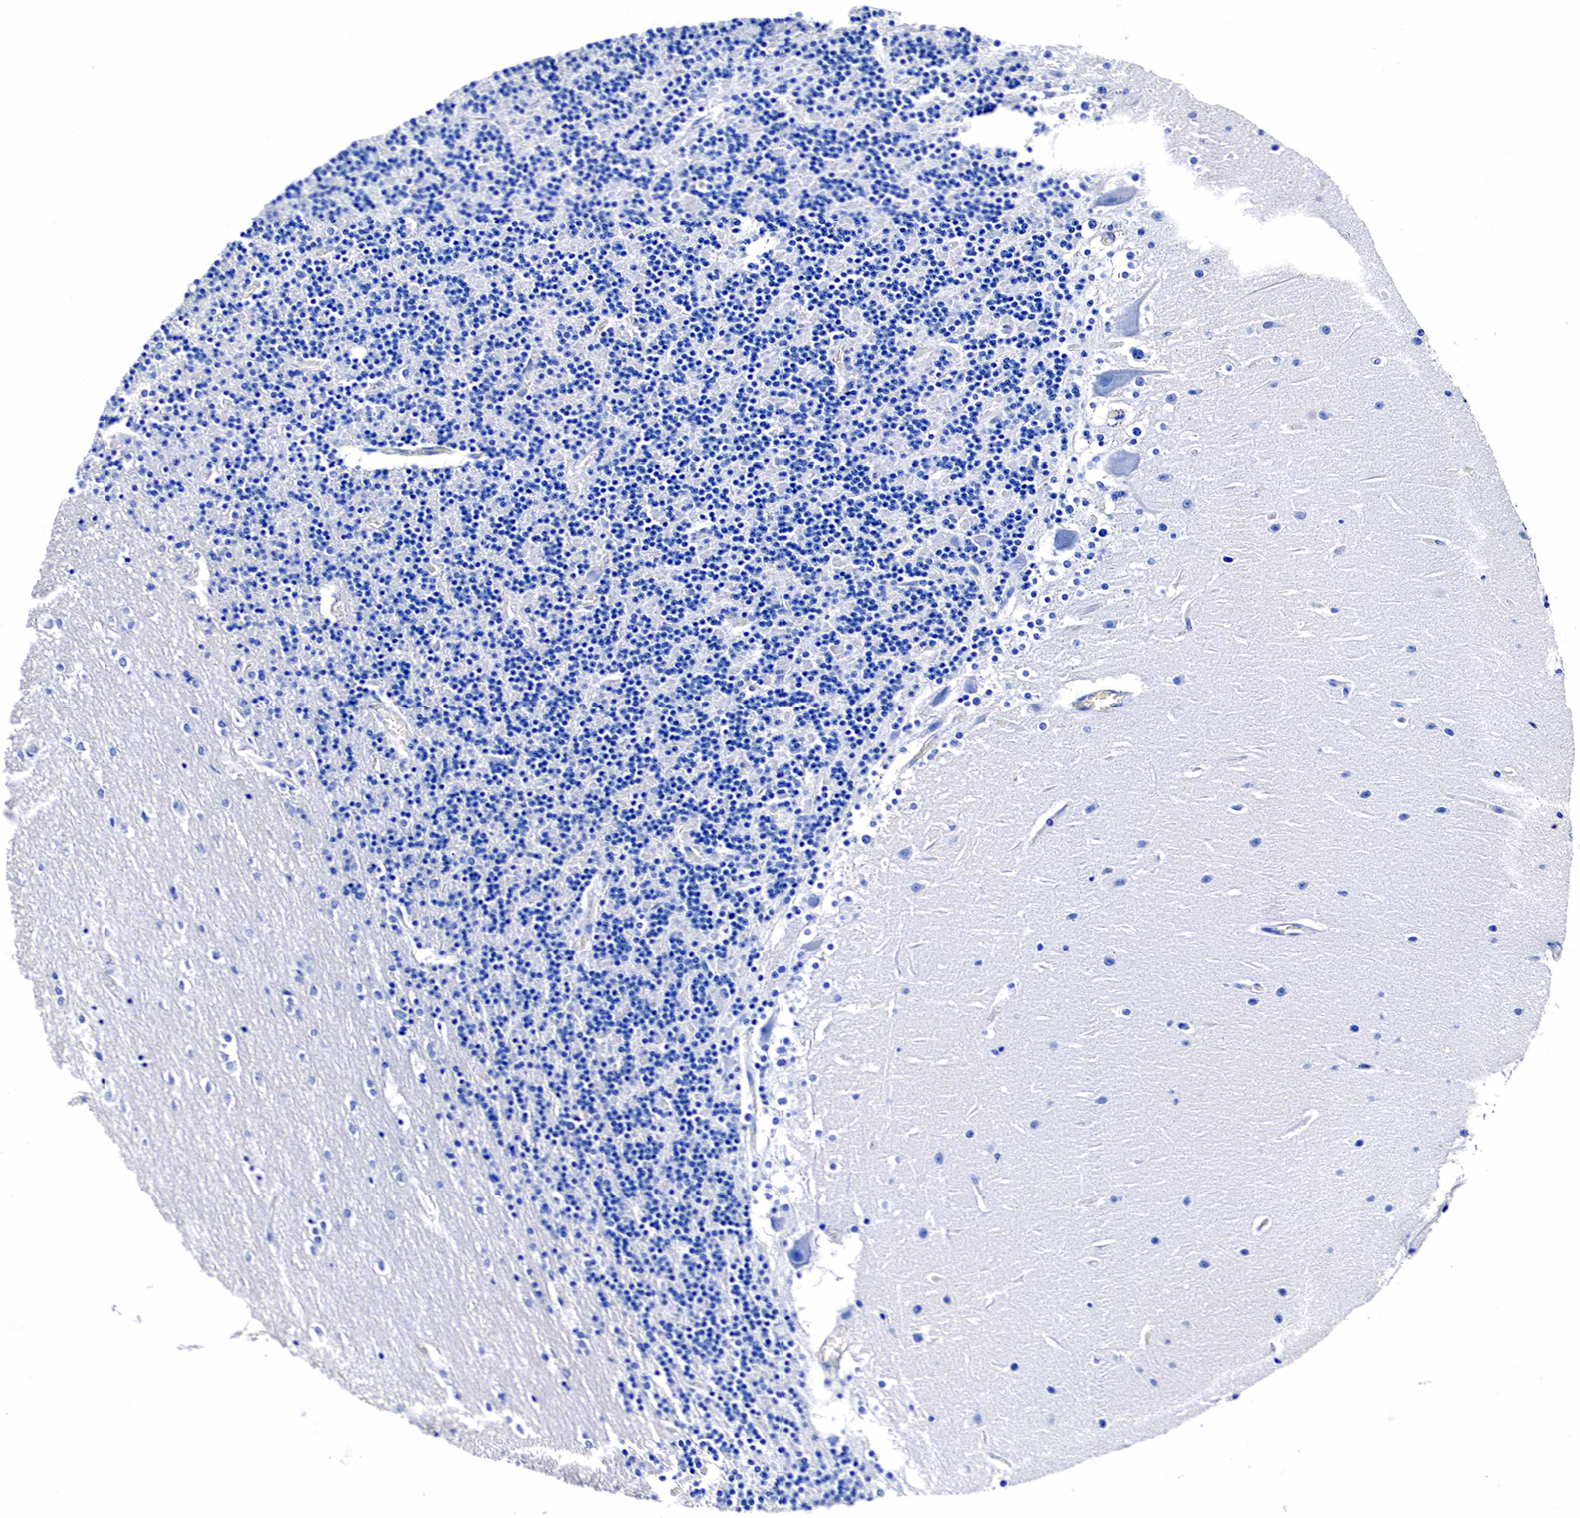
{"staining": {"intensity": "negative", "quantity": "none", "location": "none"}, "tissue": "cerebellum", "cell_type": "Cells in granular layer", "image_type": "normal", "snomed": [{"axis": "morphology", "description": "Normal tissue, NOS"}, {"axis": "topography", "description": "Cerebellum"}], "caption": "Immunohistochemistry (IHC) of unremarkable cerebellum displays no expression in cells in granular layer.", "gene": "GAST", "patient": {"sex": "female", "age": 19}}